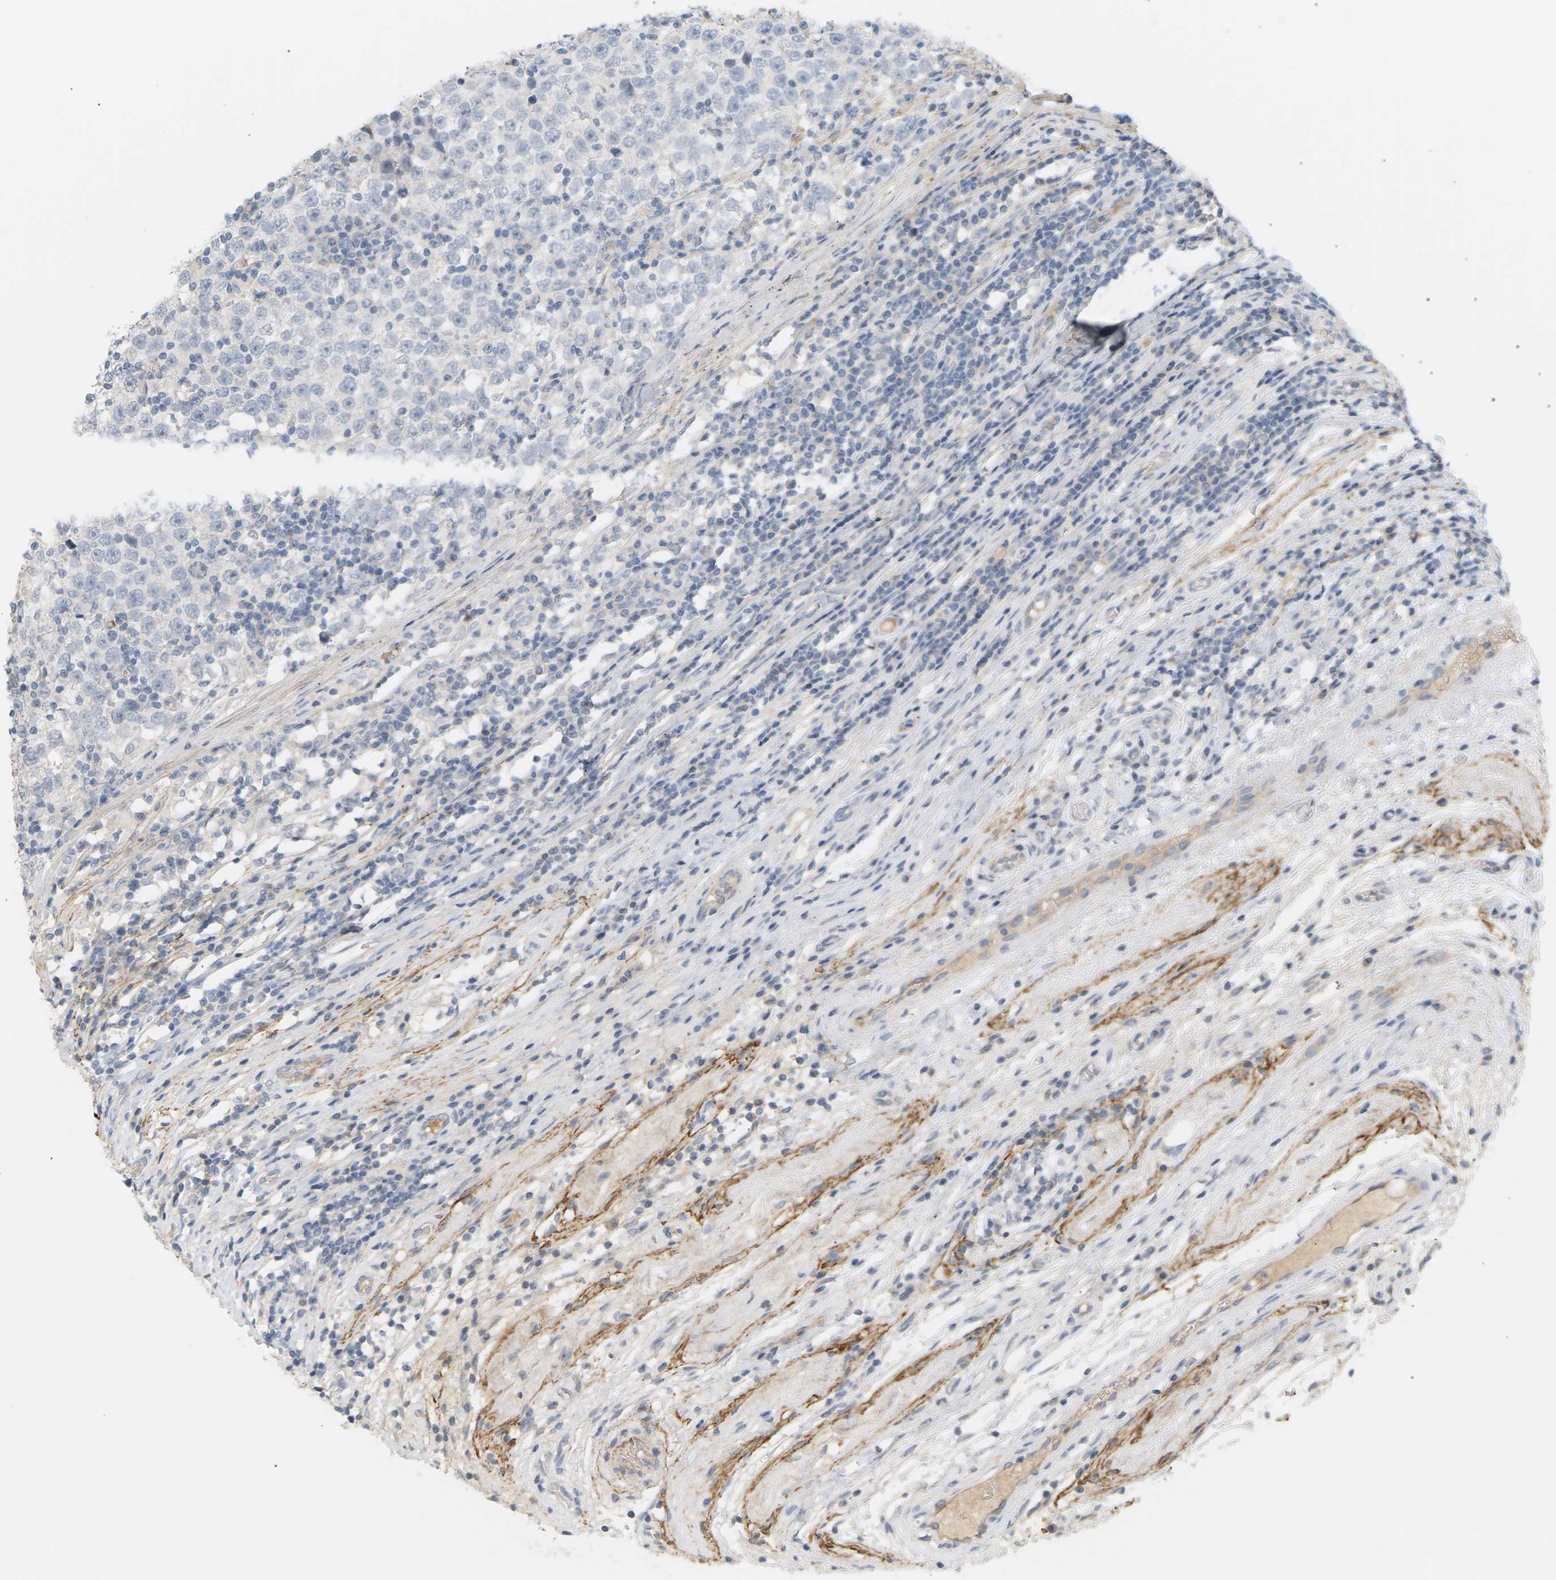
{"staining": {"intensity": "negative", "quantity": "none", "location": "none"}, "tissue": "testis cancer", "cell_type": "Tumor cells", "image_type": "cancer", "snomed": [{"axis": "morphology", "description": "Seminoma, NOS"}, {"axis": "topography", "description": "Testis"}], "caption": "Immunohistochemical staining of human testis cancer (seminoma) demonstrates no significant expression in tumor cells.", "gene": "CLU", "patient": {"sex": "male", "age": 43}}